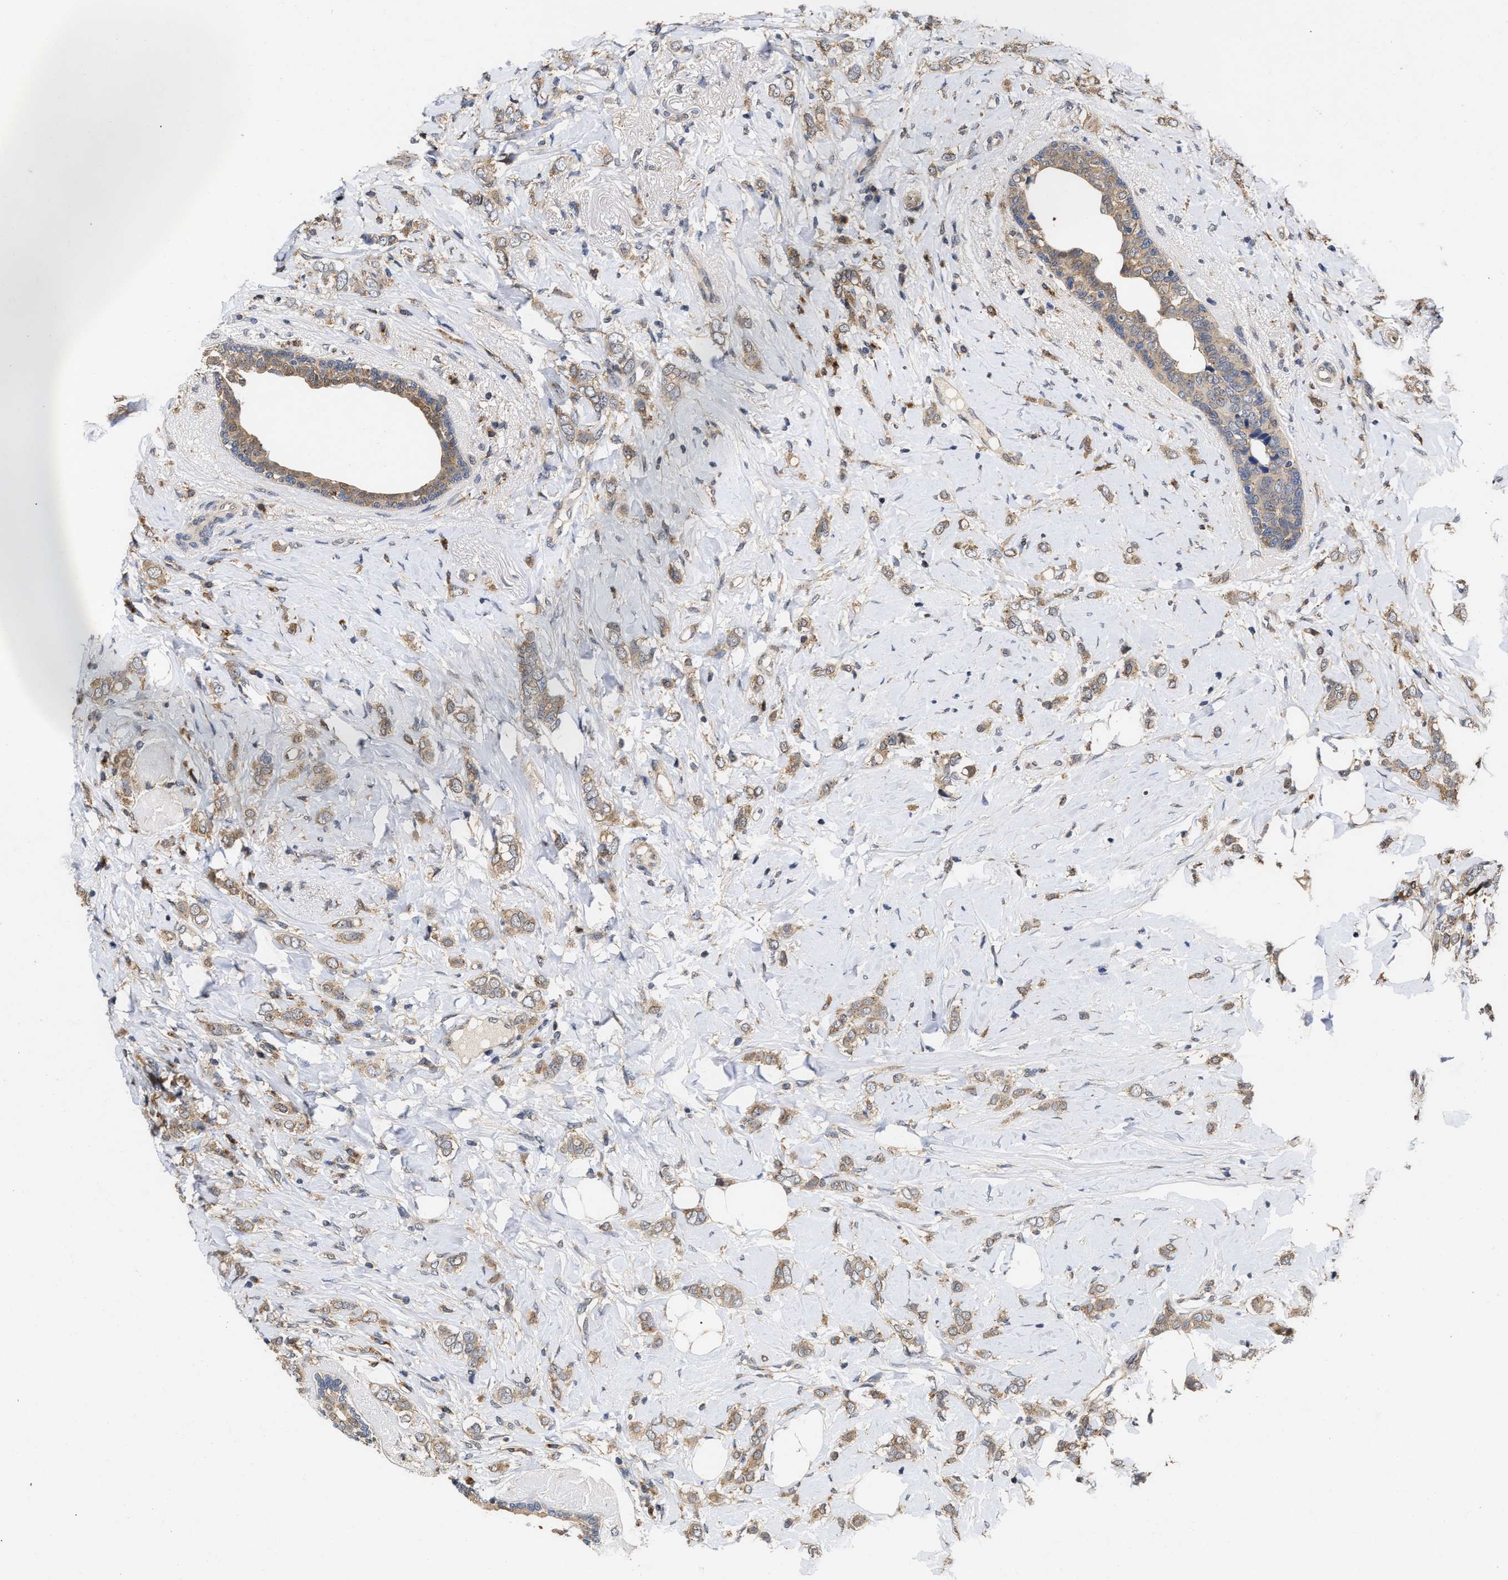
{"staining": {"intensity": "moderate", "quantity": ">75%", "location": "cytoplasmic/membranous"}, "tissue": "breast cancer", "cell_type": "Tumor cells", "image_type": "cancer", "snomed": [{"axis": "morphology", "description": "Normal tissue, NOS"}, {"axis": "morphology", "description": "Lobular carcinoma"}, {"axis": "topography", "description": "Breast"}], "caption": "Protein expression by immunohistochemistry (IHC) displays moderate cytoplasmic/membranous expression in about >75% of tumor cells in breast lobular carcinoma.", "gene": "CLIP2", "patient": {"sex": "female", "age": 47}}